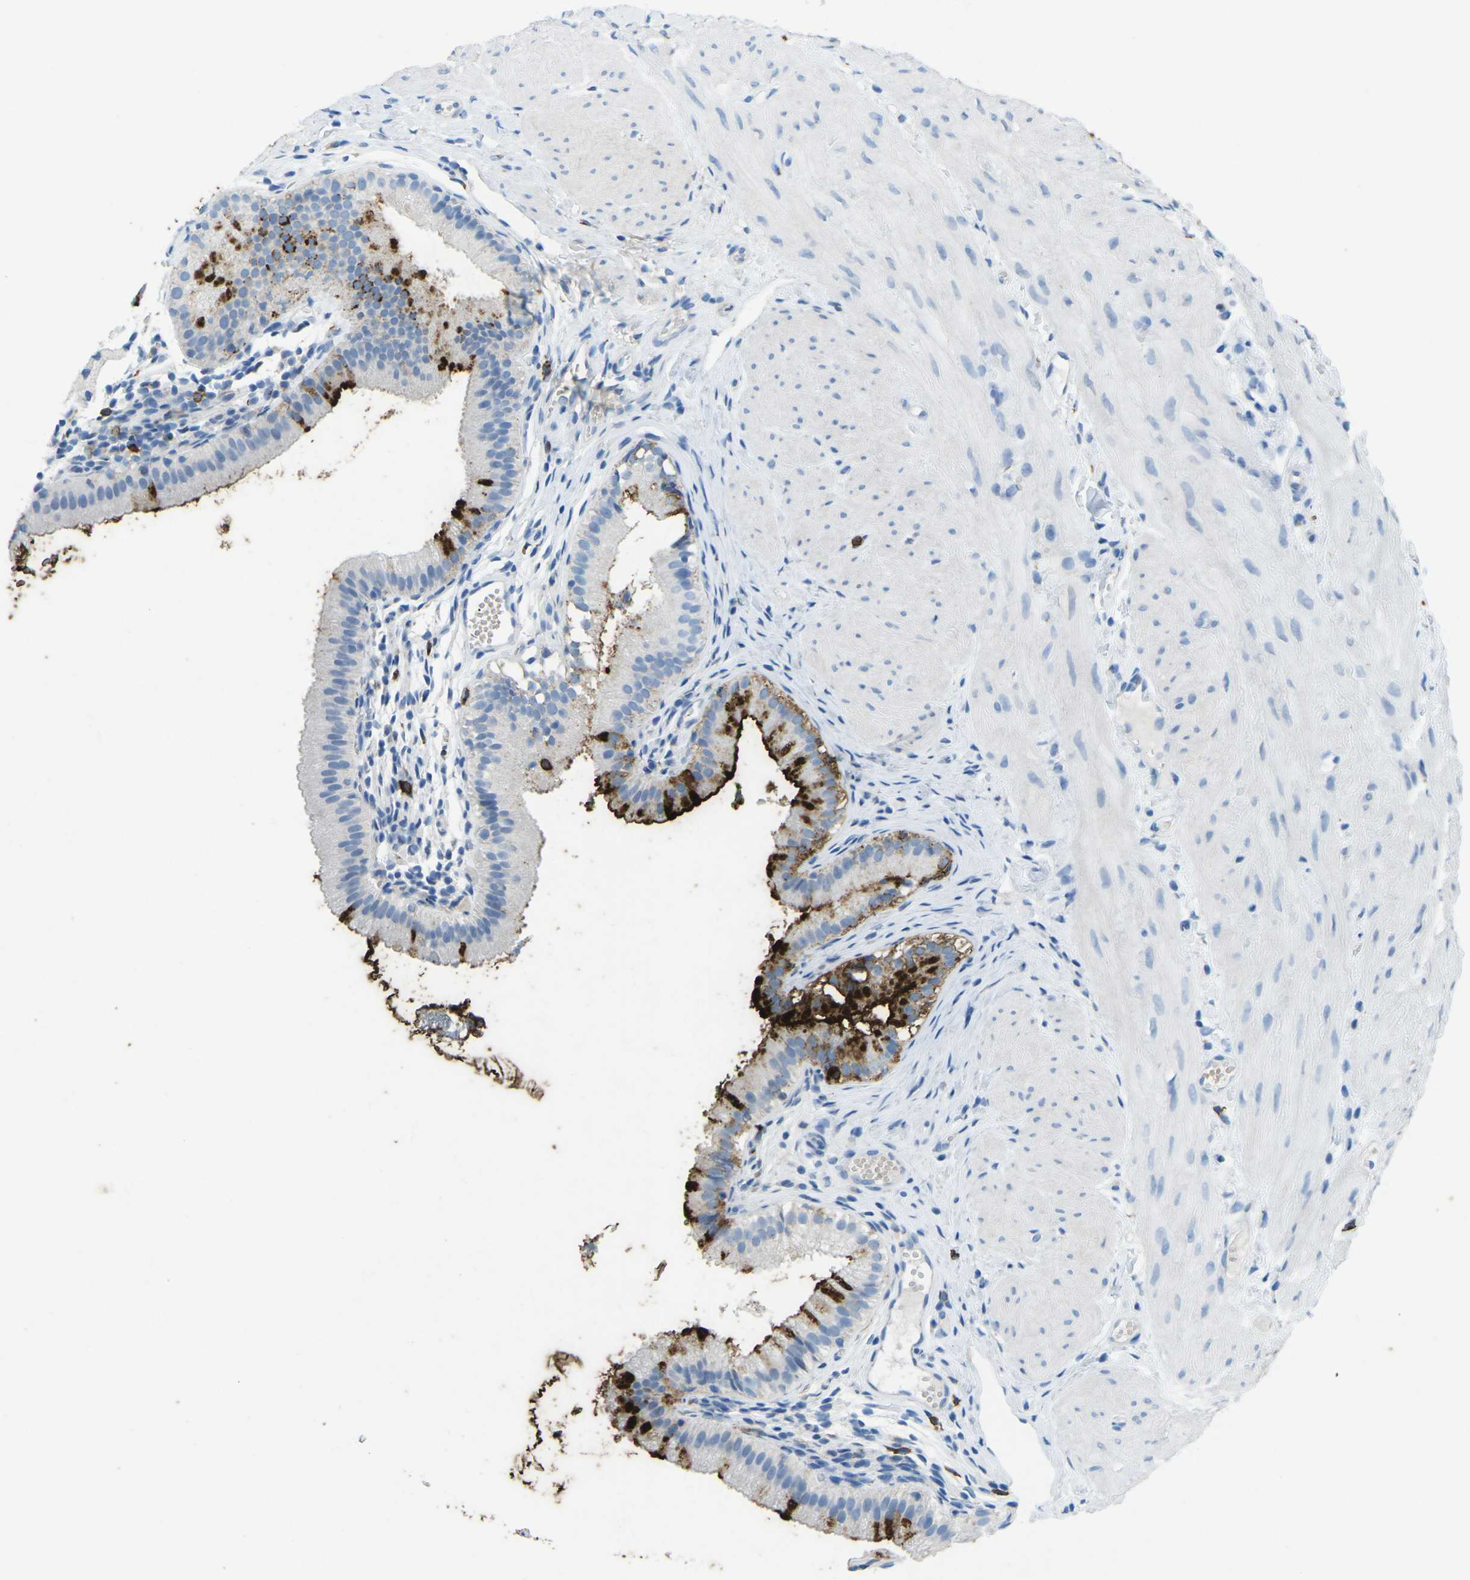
{"staining": {"intensity": "strong", "quantity": "<25%", "location": "cytoplasmic/membranous"}, "tissue": "gallbladder", "cell_type": "Glandular cells", "image_type": "normal", "snomed": [{"axis": "morphology", "description": "Normal tissue, NOS"}, {"axis": "topography", "description": "Gallbladder"}], "caption": "About <25% of glandular cells in unremarkable human gallbladder exhibit strong cytoplasmic/membranous protein expression as visualized by brown immunohistochemical staining.", "gene": "CTAGE1", "patient": {"sex": "female", "age": 26}}